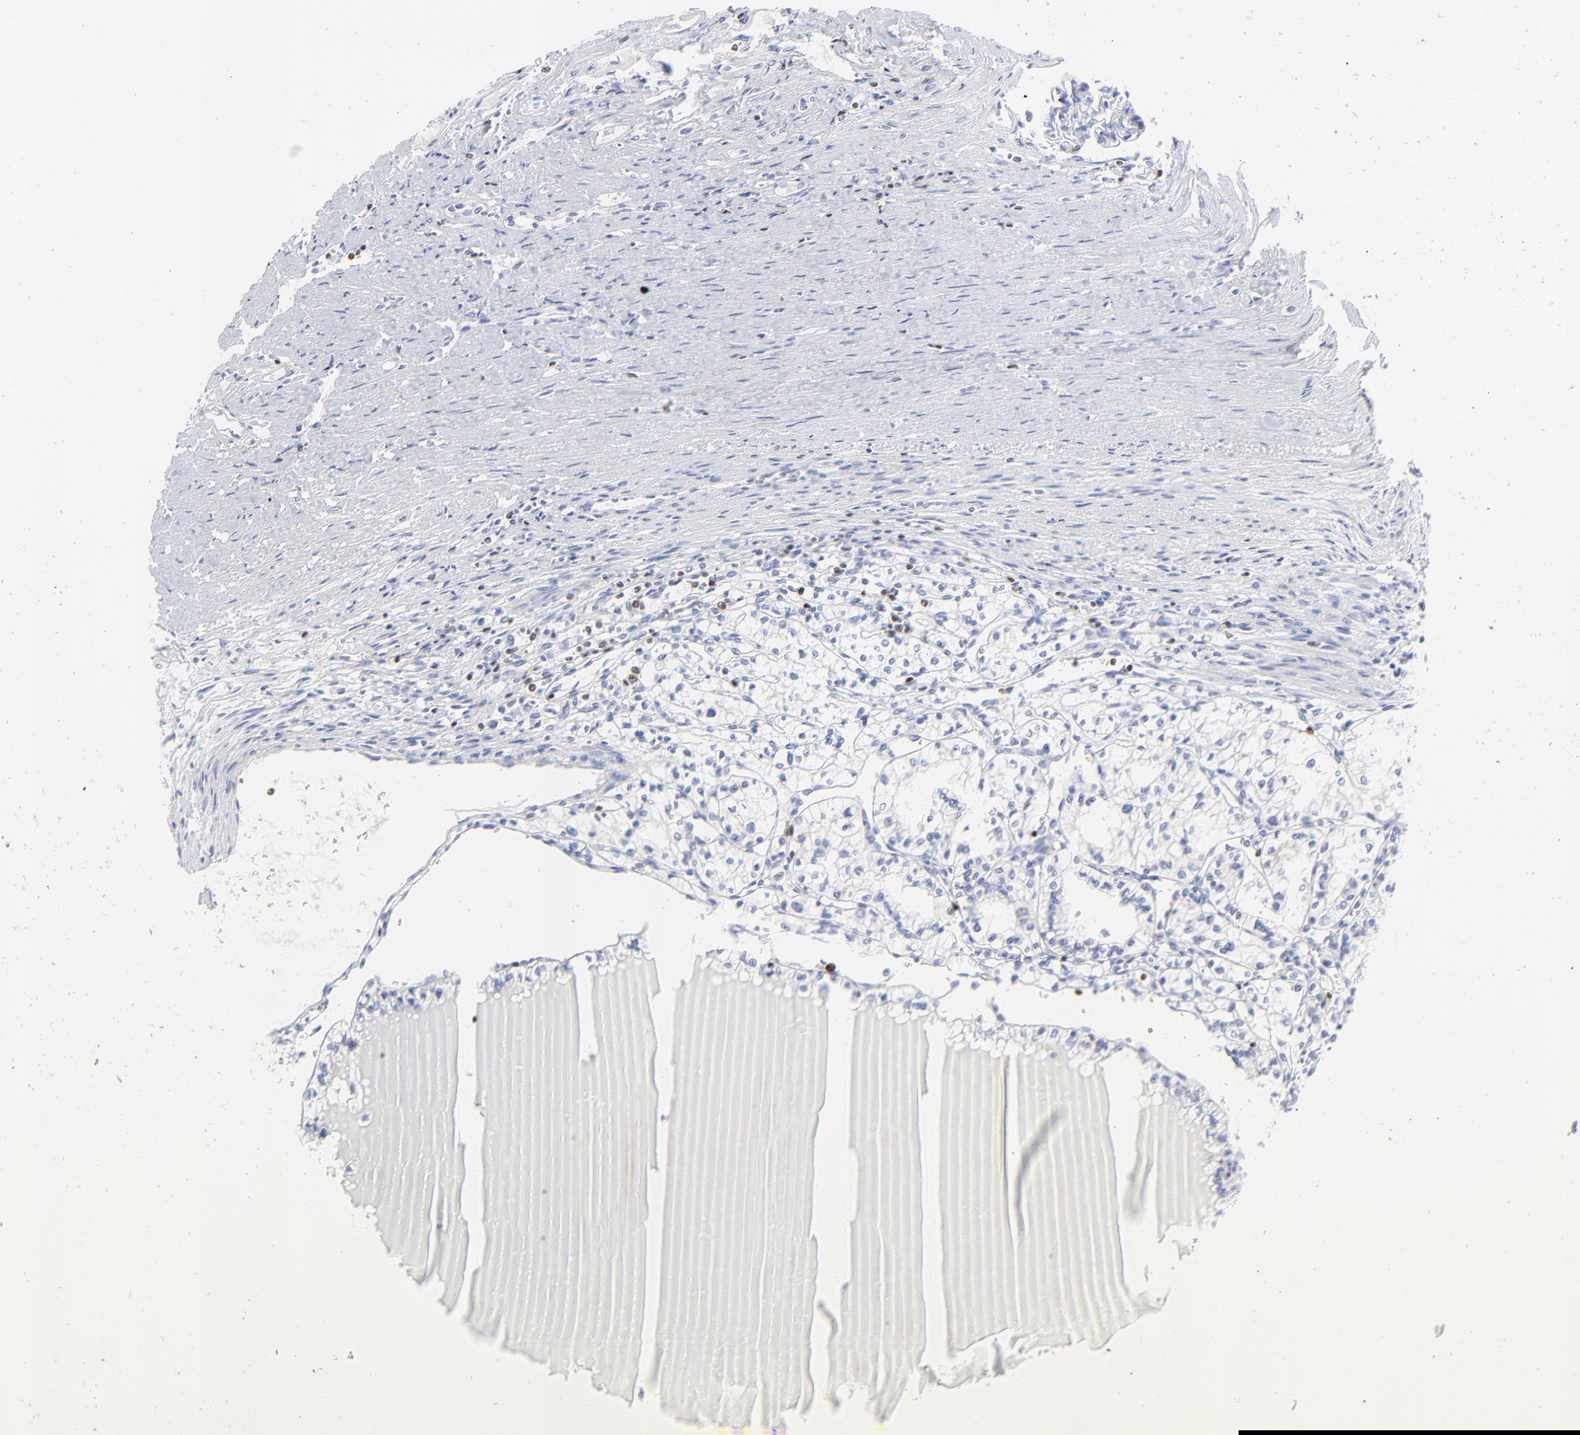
{"staining": {"intensity": "negative", "quantity": "none", "location": "none"}, "tissue": "renal cancer", "cell_type": "Tumor cells", "image_type": "cancer", "snomed": [{"axis": "morphology", "description": "Adenocarcinoma, NOS"}, {"axis": "topography", "description": "Kidney"}], "caption": "Human renal adenocarcinoma stained for a protein using immunohistochemistry exhibits no staining in tumor cells.", "gene": "ZAP70", "patient": {"sex": "male", "age": 61}}